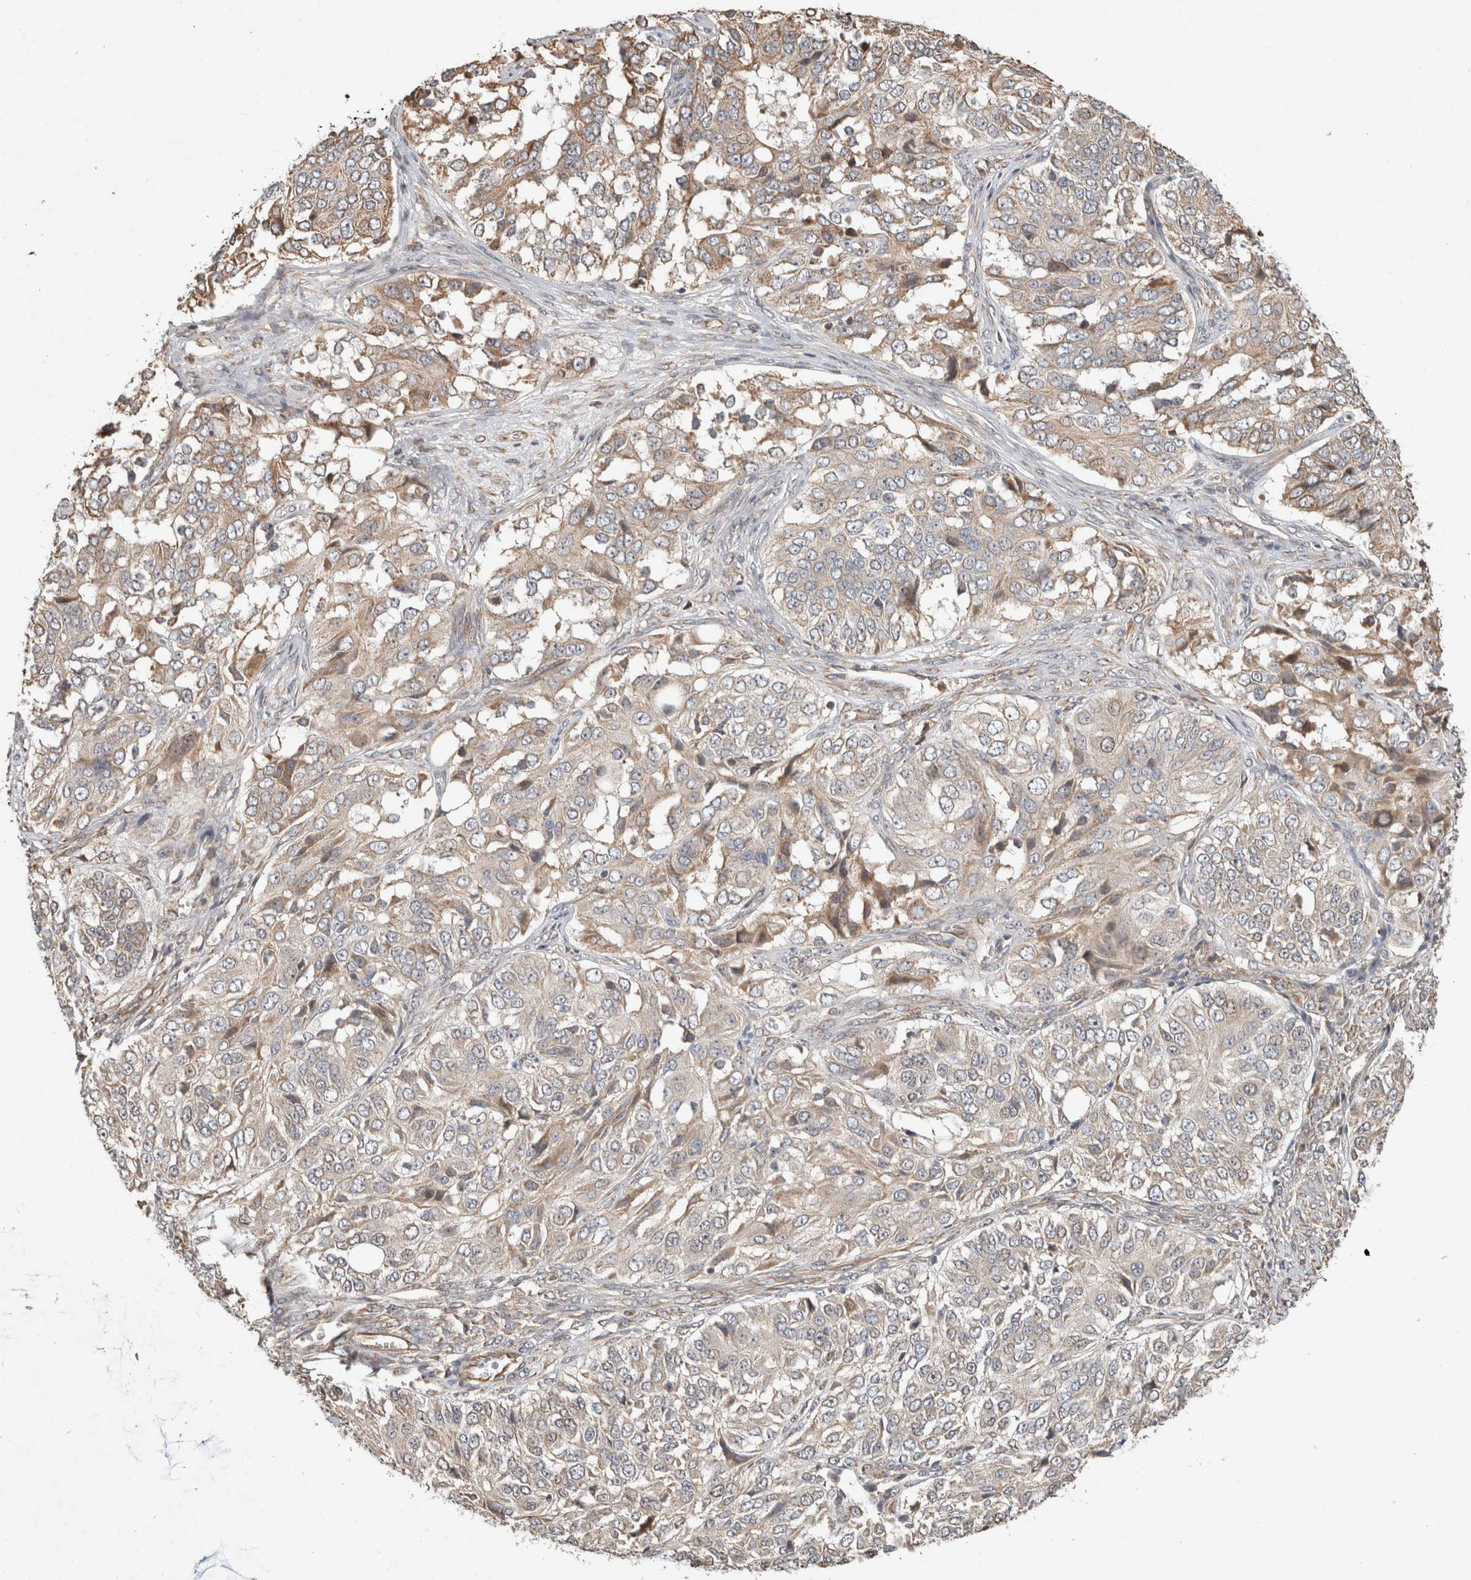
{"staining": {"intensity": "weak", "quantity": "<25%", "location": "cytoplasmic/membranous"}, "tissue": "ovarian cancer", "cell_type": "Tumor cells", "image_type": "cancer", "snomed": [{"axis": "morphology", "description": "Carcinoma, endometroid"}, {"axis": "topography", "description": "Ovary"}], "caption": "Immunohistochemistry histopathology image of ovarian cancer stained for a protein (brown), which reveals no positivity in tumor cells. (Brightfield microscopy of DAB IHC at high magnification).", "gene": "GINS4", "patient": {"sex": "female", "age": 51}}